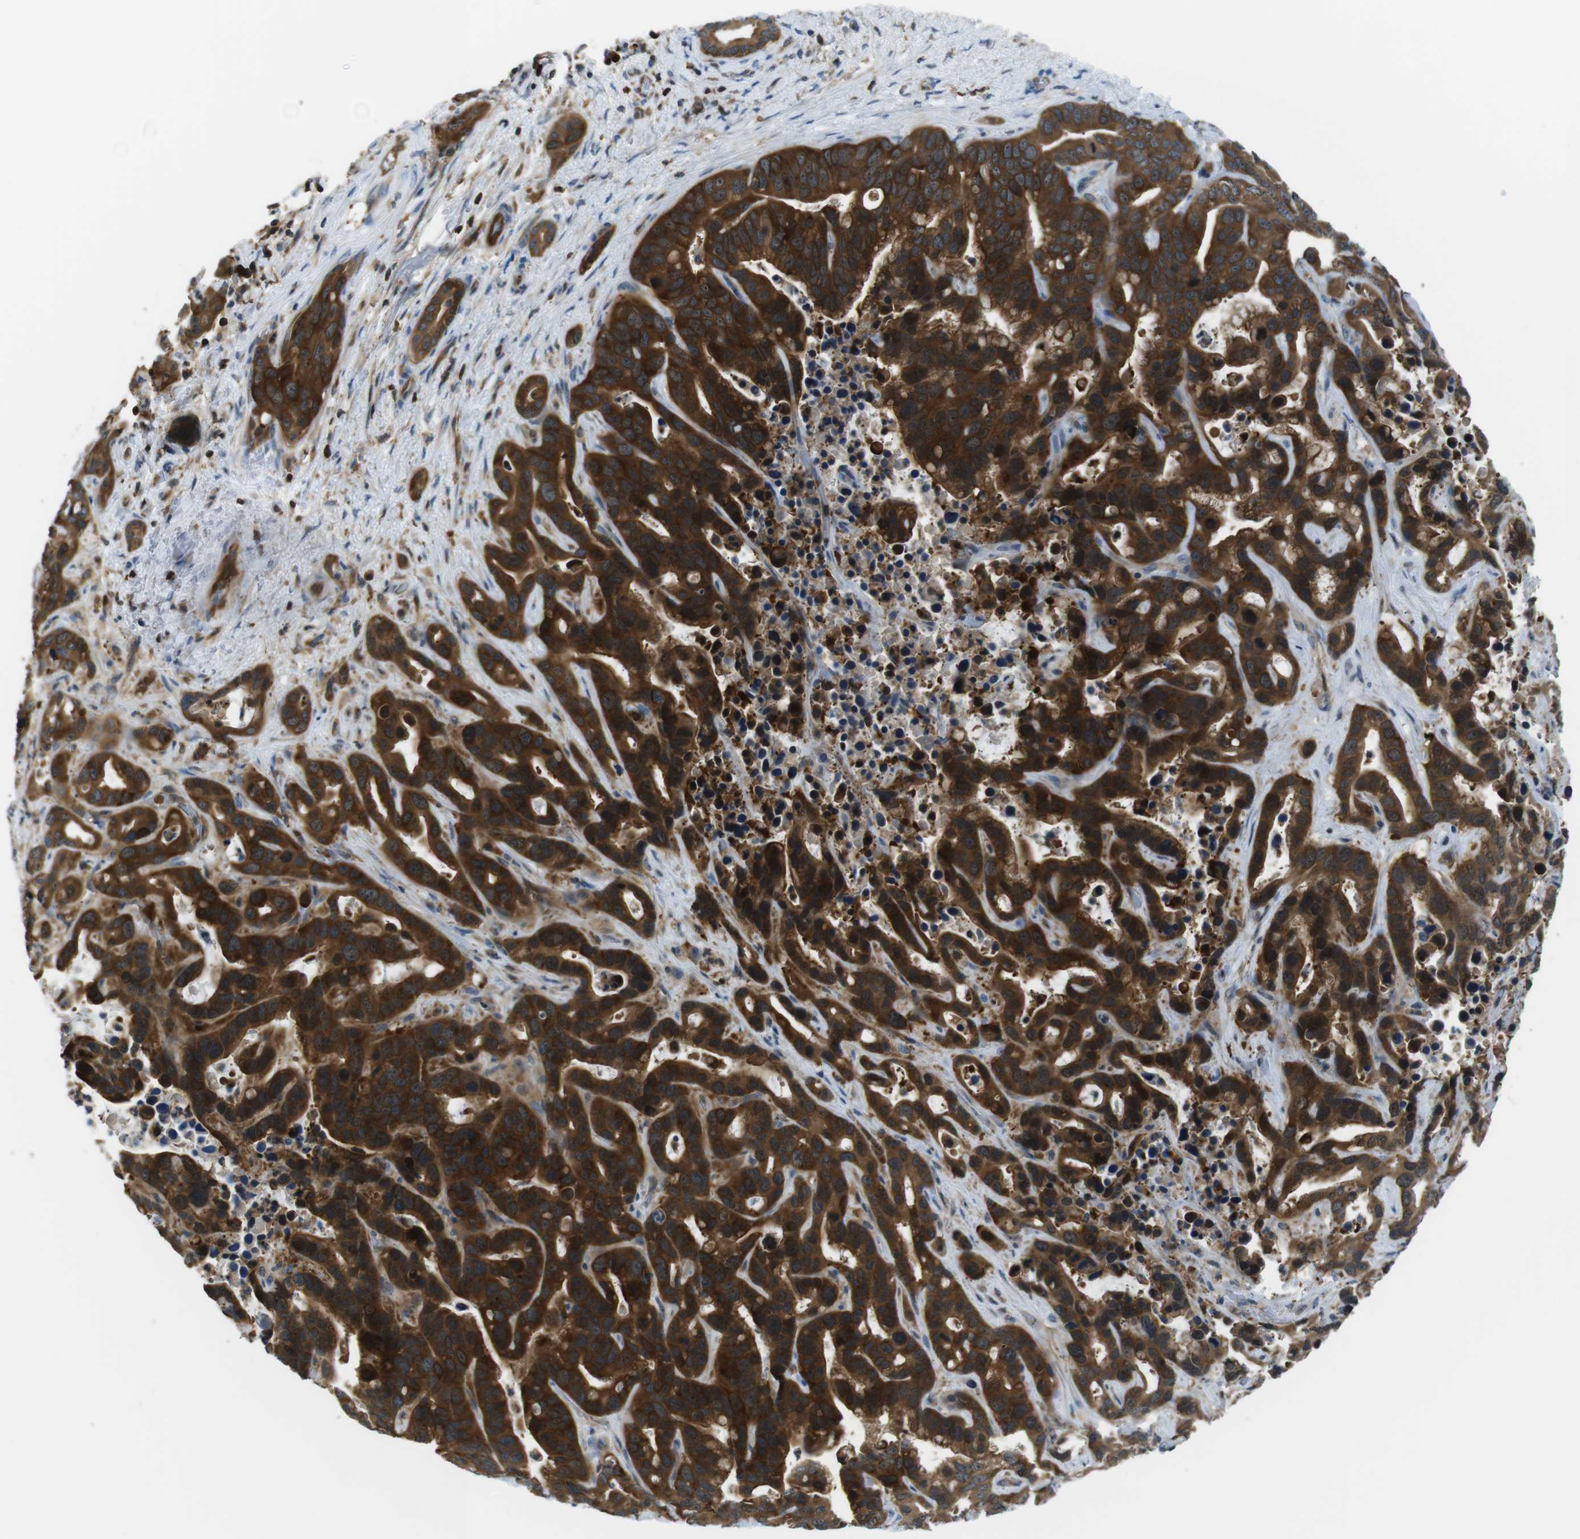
{"staining": {"intensity": "strong", "quantity": ">75%", "location": "cytoplasmic/membranous"}, "tissue": "liver cancer", "cell_type": "Tumor cells", "image_type": "cancer", "snomed": [{"axis": "morphology", "description": "Cholangiocarcinoma"}, {"axis": "topography", "description": "Liver"}], "caption": "Protein expression analysis of human cholangiocarcinoma (liver) reveals strong cytoplasmic/membranous positivity in about >75% of tumor cells.", "gene": "TES", "patient": {"sex": "female", "age": 65}}